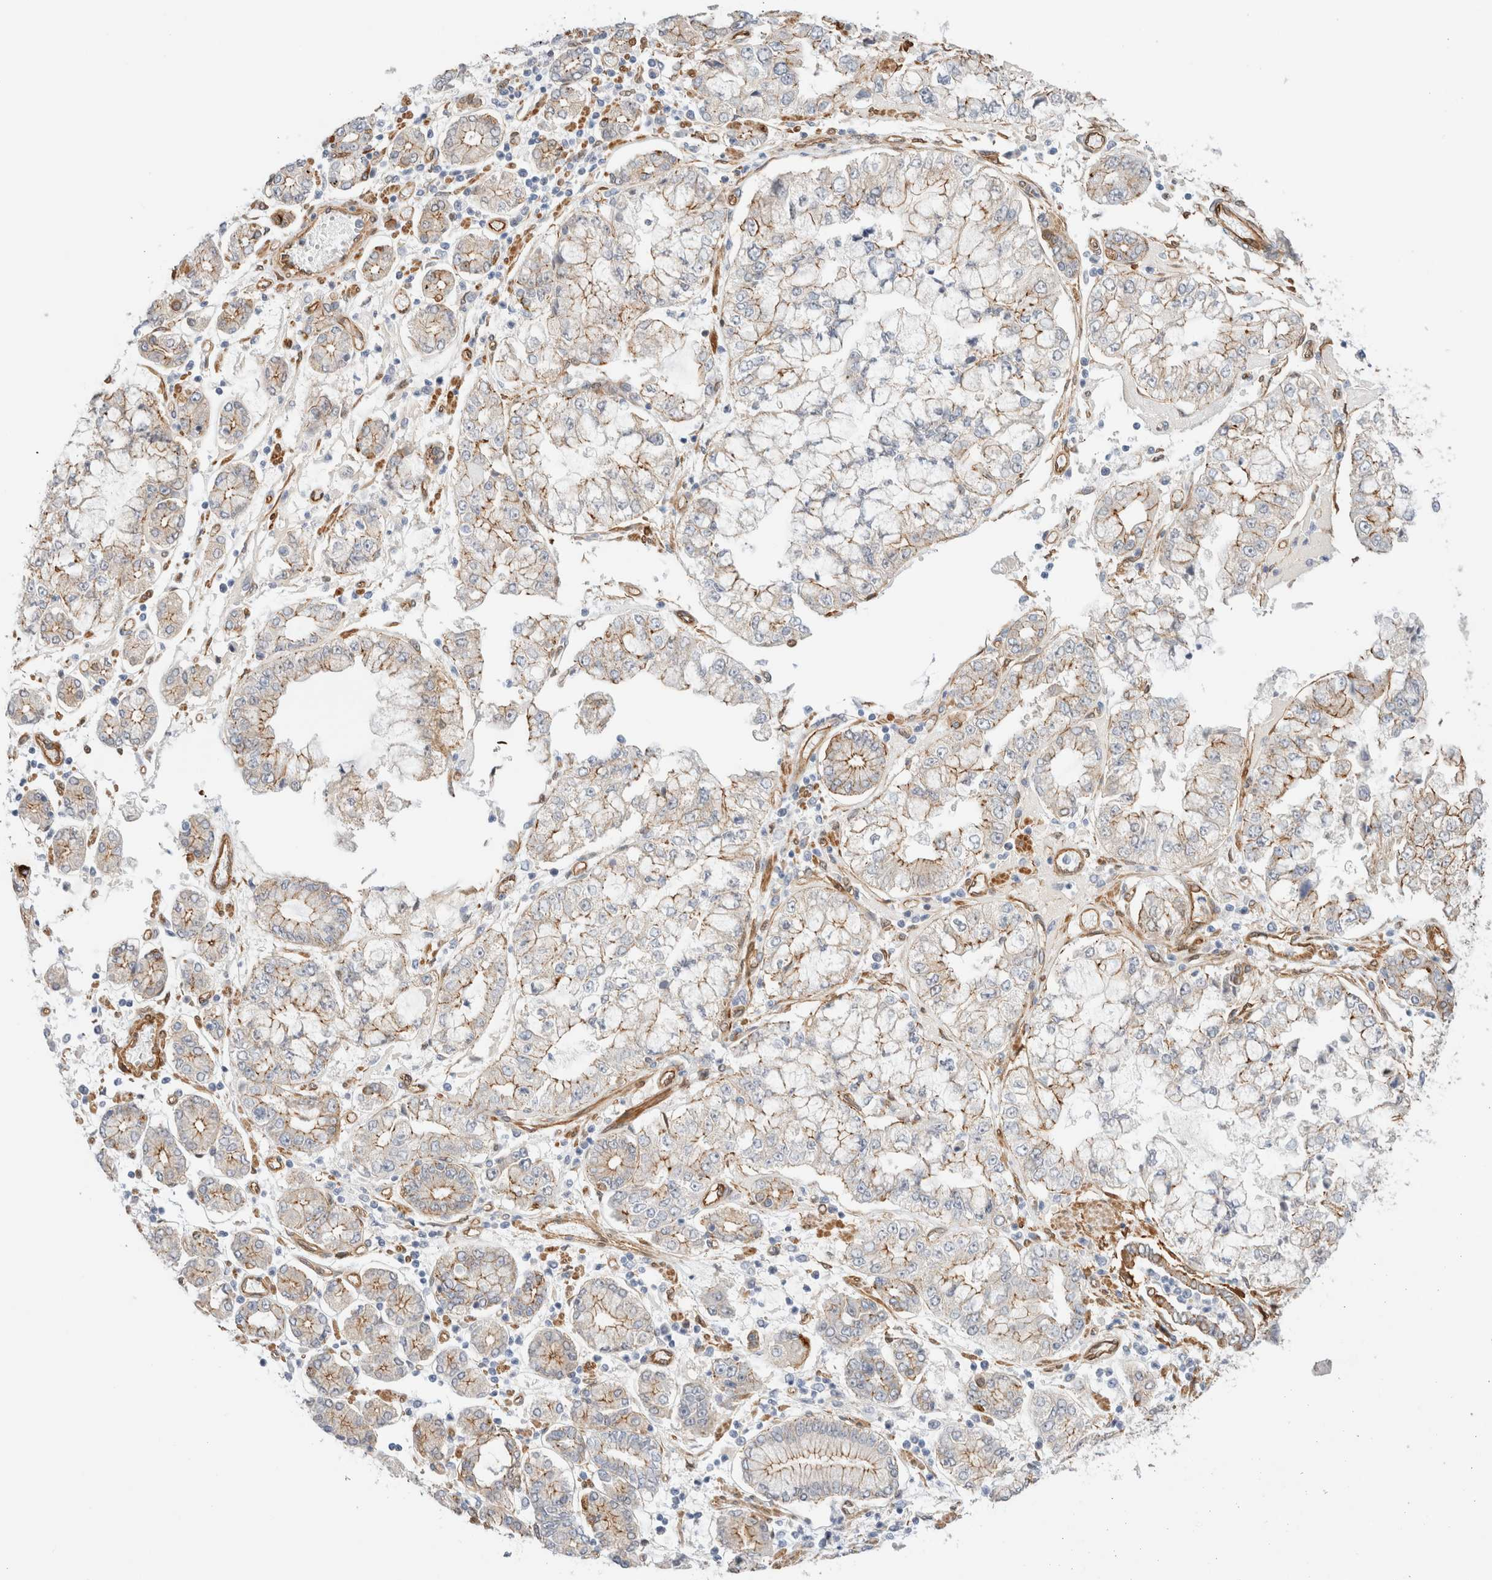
{"staining": {"intensity": "weak", "quantity": "25%-75%", "location": "cytoplasmic/membranous"}, "tissue": "stomach cancer", "cell_type": "Tumor cells", "image_type": "cancer", "snomed": [{"axis": "morphology", "description": "Adenocarcinoma, NOS"}, {"axis": "topography", "description": "Stomach"}], "caption": "There is low levels of weak cytoplasmic/membranous expression in tumor cells of stomach adenocarcinoma, as demonstrated by immunohistochemical staining (brown color).", "gene": "LMCD1", "patient": {"sex": "male", "age": 76}}